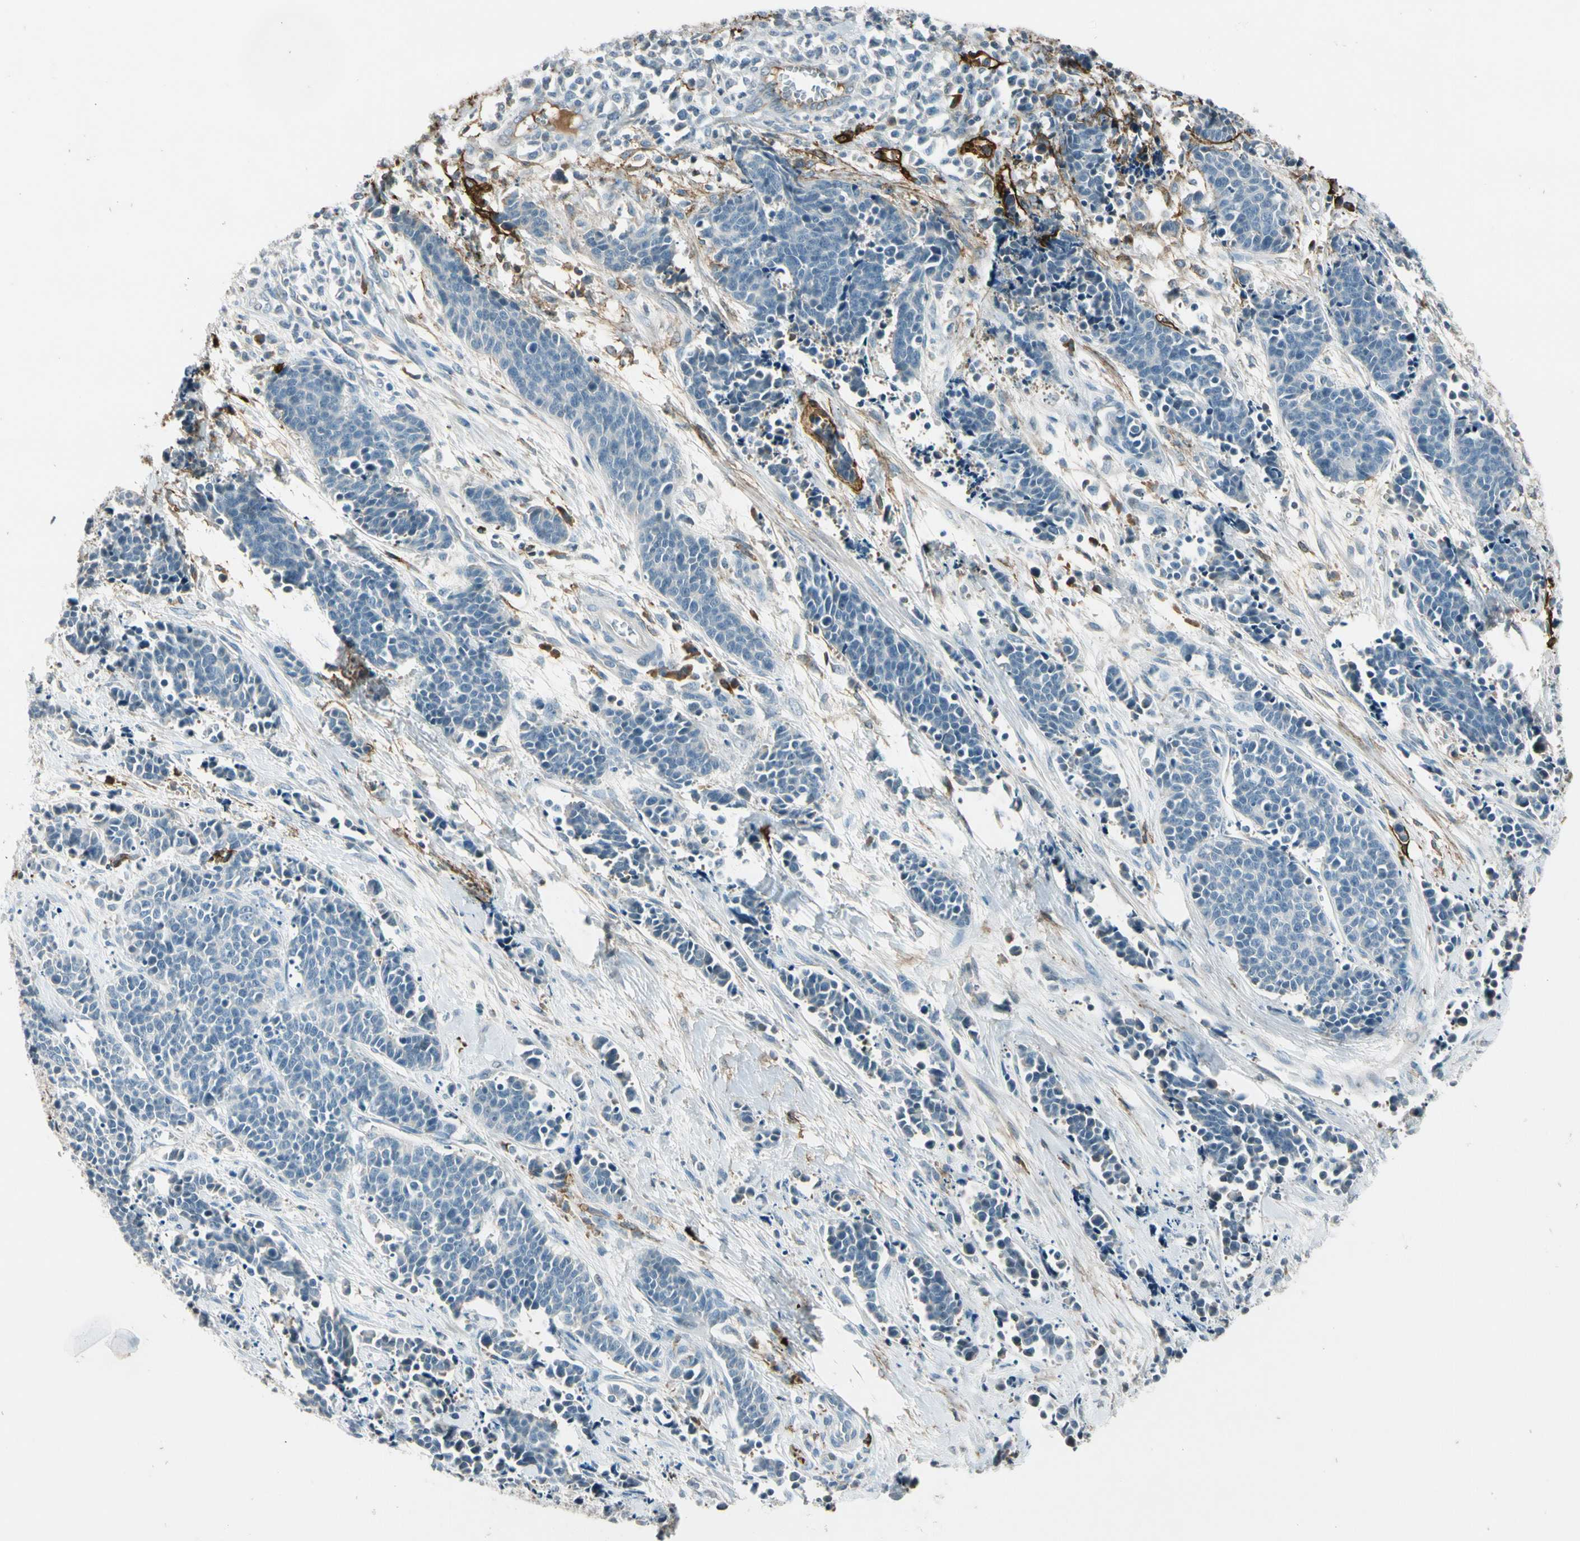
{"staining": {"intensity": "negative", "quantity": "none", "location": "none"}, "tissue": "cervical cancer", "cell_type": "Tumor cells", "image_type": "cancer", "snomed": [{"axis": "morphology", "description": "Squamous cell carcinoma, NOS"}, {"axis": "topography", "description": "Cervix"}], "caption": "Squamous cell carcinoma (cervical) was stained to show a protein in brown. There is no significant expression in tumor cells.", "gene": "PDPN", "patient": {"sex": "female", "age": 35}}